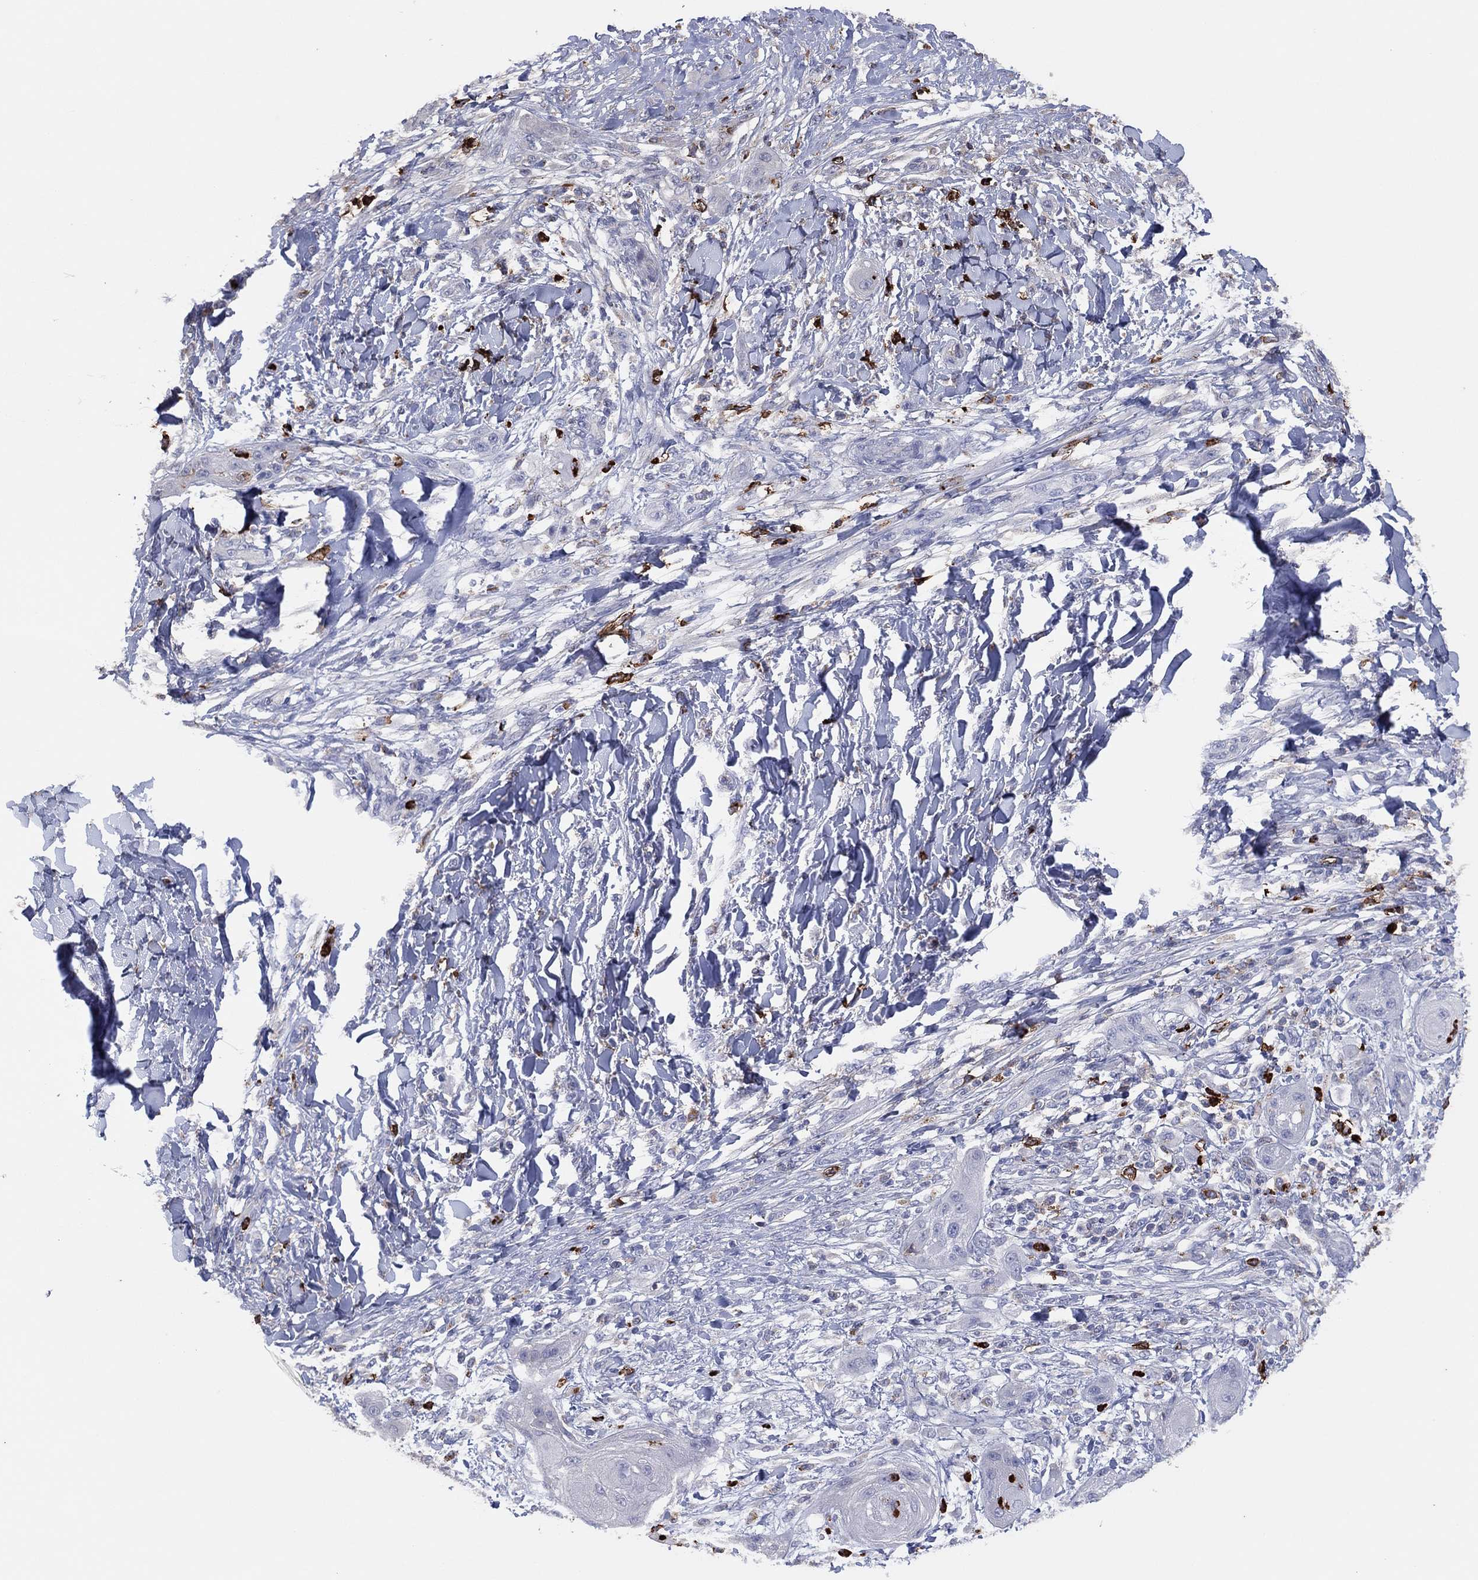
{"staining": {"intensity": "negative", "quantity": "none", "location": "none"}, "tissue": "skin cancer", "cell_type": "Tumor cells", "image_type": "cancer", "snomed": [{"axis": "morphology", "description": "Squamous cell carcinoma, NOS"}, {"axis": "topography", "description": "Skin"}], "caption": "A photomicrograph of skin cancer (squamous cell carcinoma) stained for a protein displays no brown staining in tumor cells.", "gene": "PLAC8", "patient": {"sex": "male", "age": 62}}